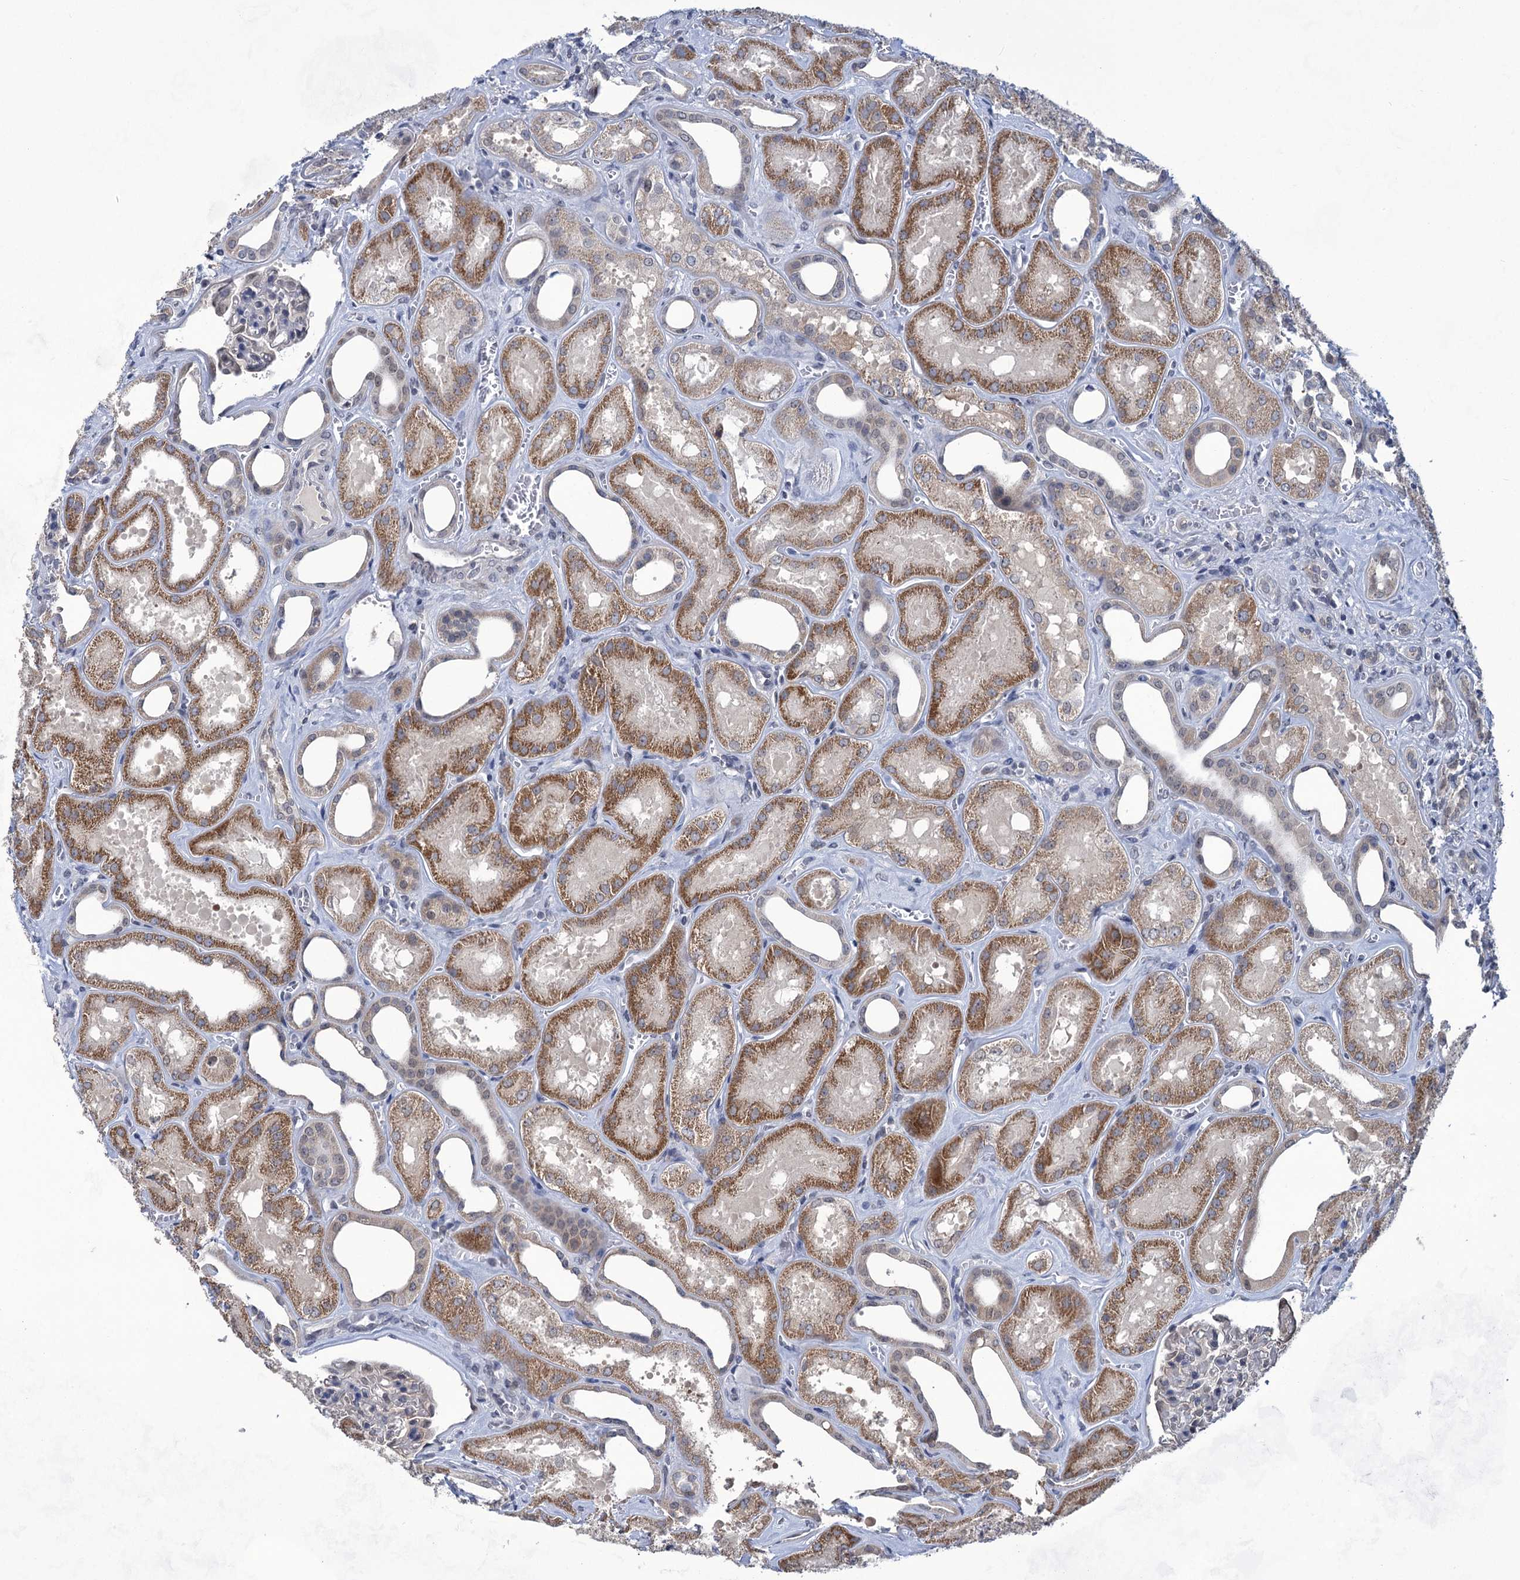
{"staining": {"intensity": "negative", "quantity": "none", "location": "none"}, "tissue": "kidney", "cell_type": "Cells in glomeruli", "image_type": "normal", "snomed": [{"axis": "morphology", "description": "Normal tissue, NOS"}, {"axis": "morphology", "description": "Adenocarcinoma, NOS"}, {"axis": "topography", "description": "Kidney"}], "caption": "This is a micrograph of immunohistochemistry staining of benign kidney, which shows no positivity in cells in glomeruli. (DAB (3,3'-diaminobenzidine) immunohistochemistry (IHC), high magnification).", "gene": "TTC17", "patient": {"sex": "female", "age": 68}}